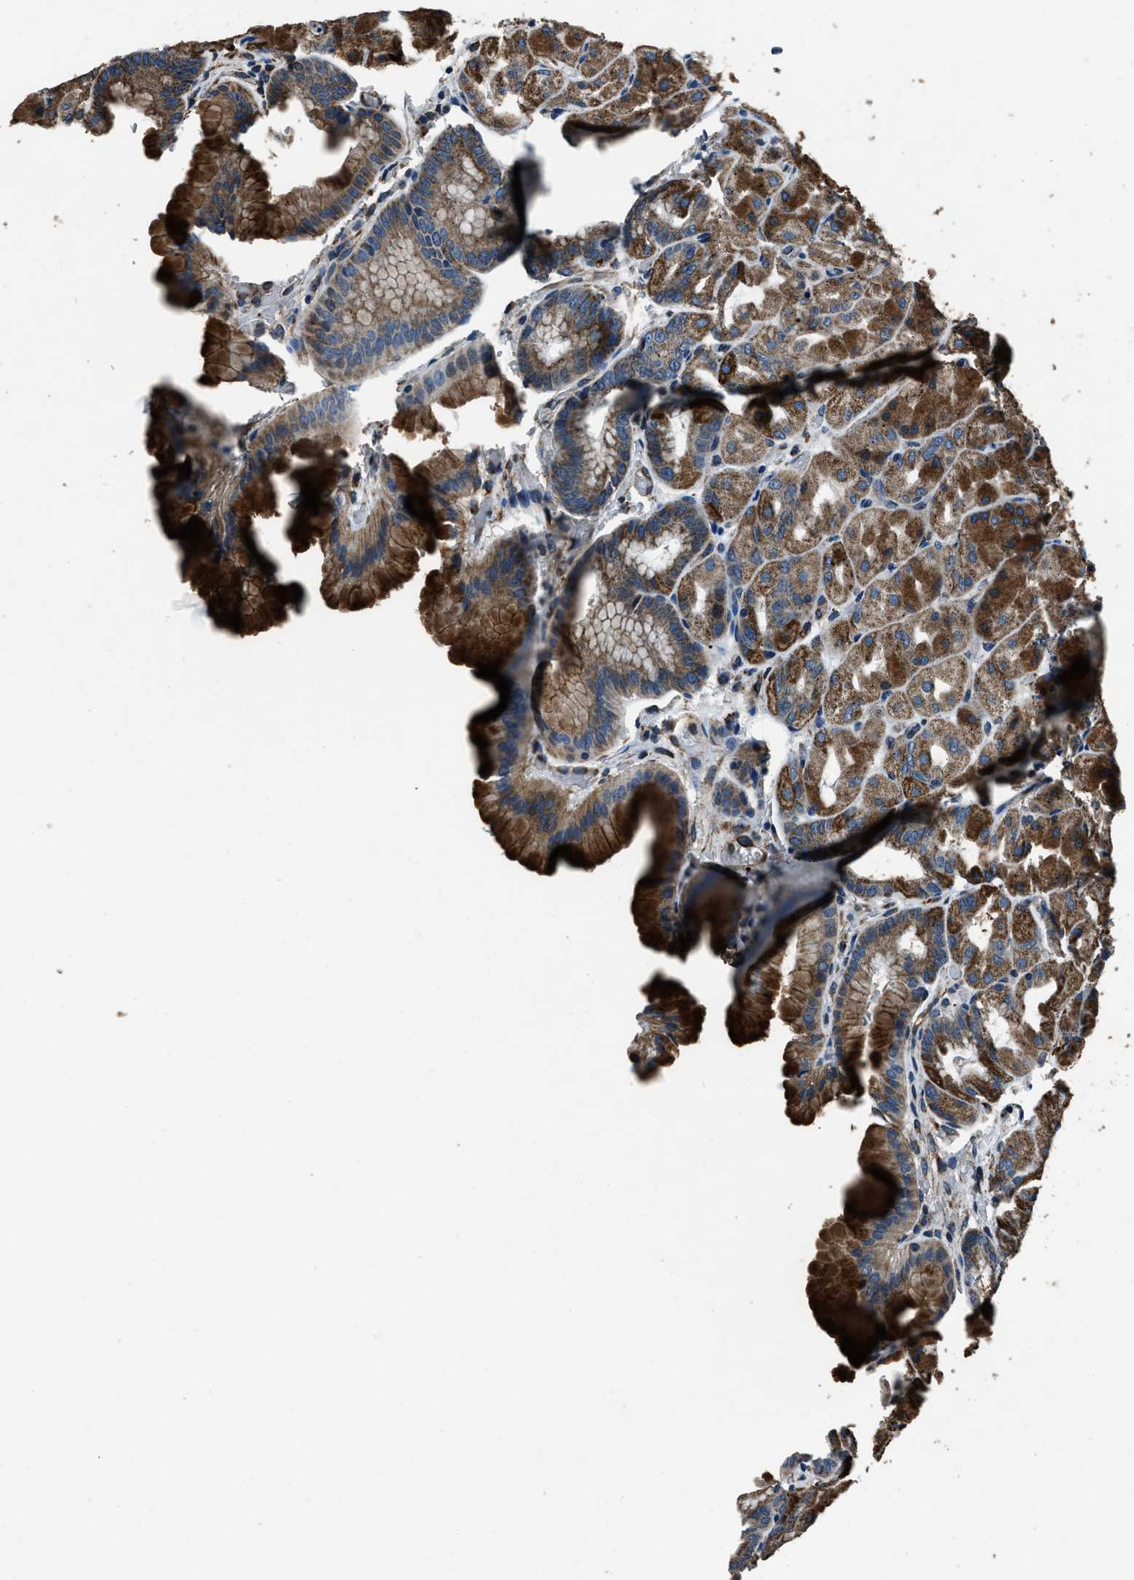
{"staining": {"intensity": "strong", "quantity": ">75%", "location": "cytoplasmic/membranous"}, "tissue": "stomach", "cell_type": "Glandular cells", "image_type": "normal", "snomed": [{"axis": "morphology", "description": "Normal tissue, NOS"}, {"axis": "morphology", "description": "Carcinoid, malignant, NOS"}, {"axis": "topography", "description": "Stomach, upper"}], "caption": "A high-resolution image shows immunohistochemistry (IHC) staining of benign stomach, which exhibits strong cytoplasmic/membranous positivity in about >75% of glandular cells. The staining is performed using DAB brown chromogen to label protein expression. The nuclei are counter-stained blue using hematoxylin.", "gene": "OGDH", "patient": {"sex": "male", "age": 39}}